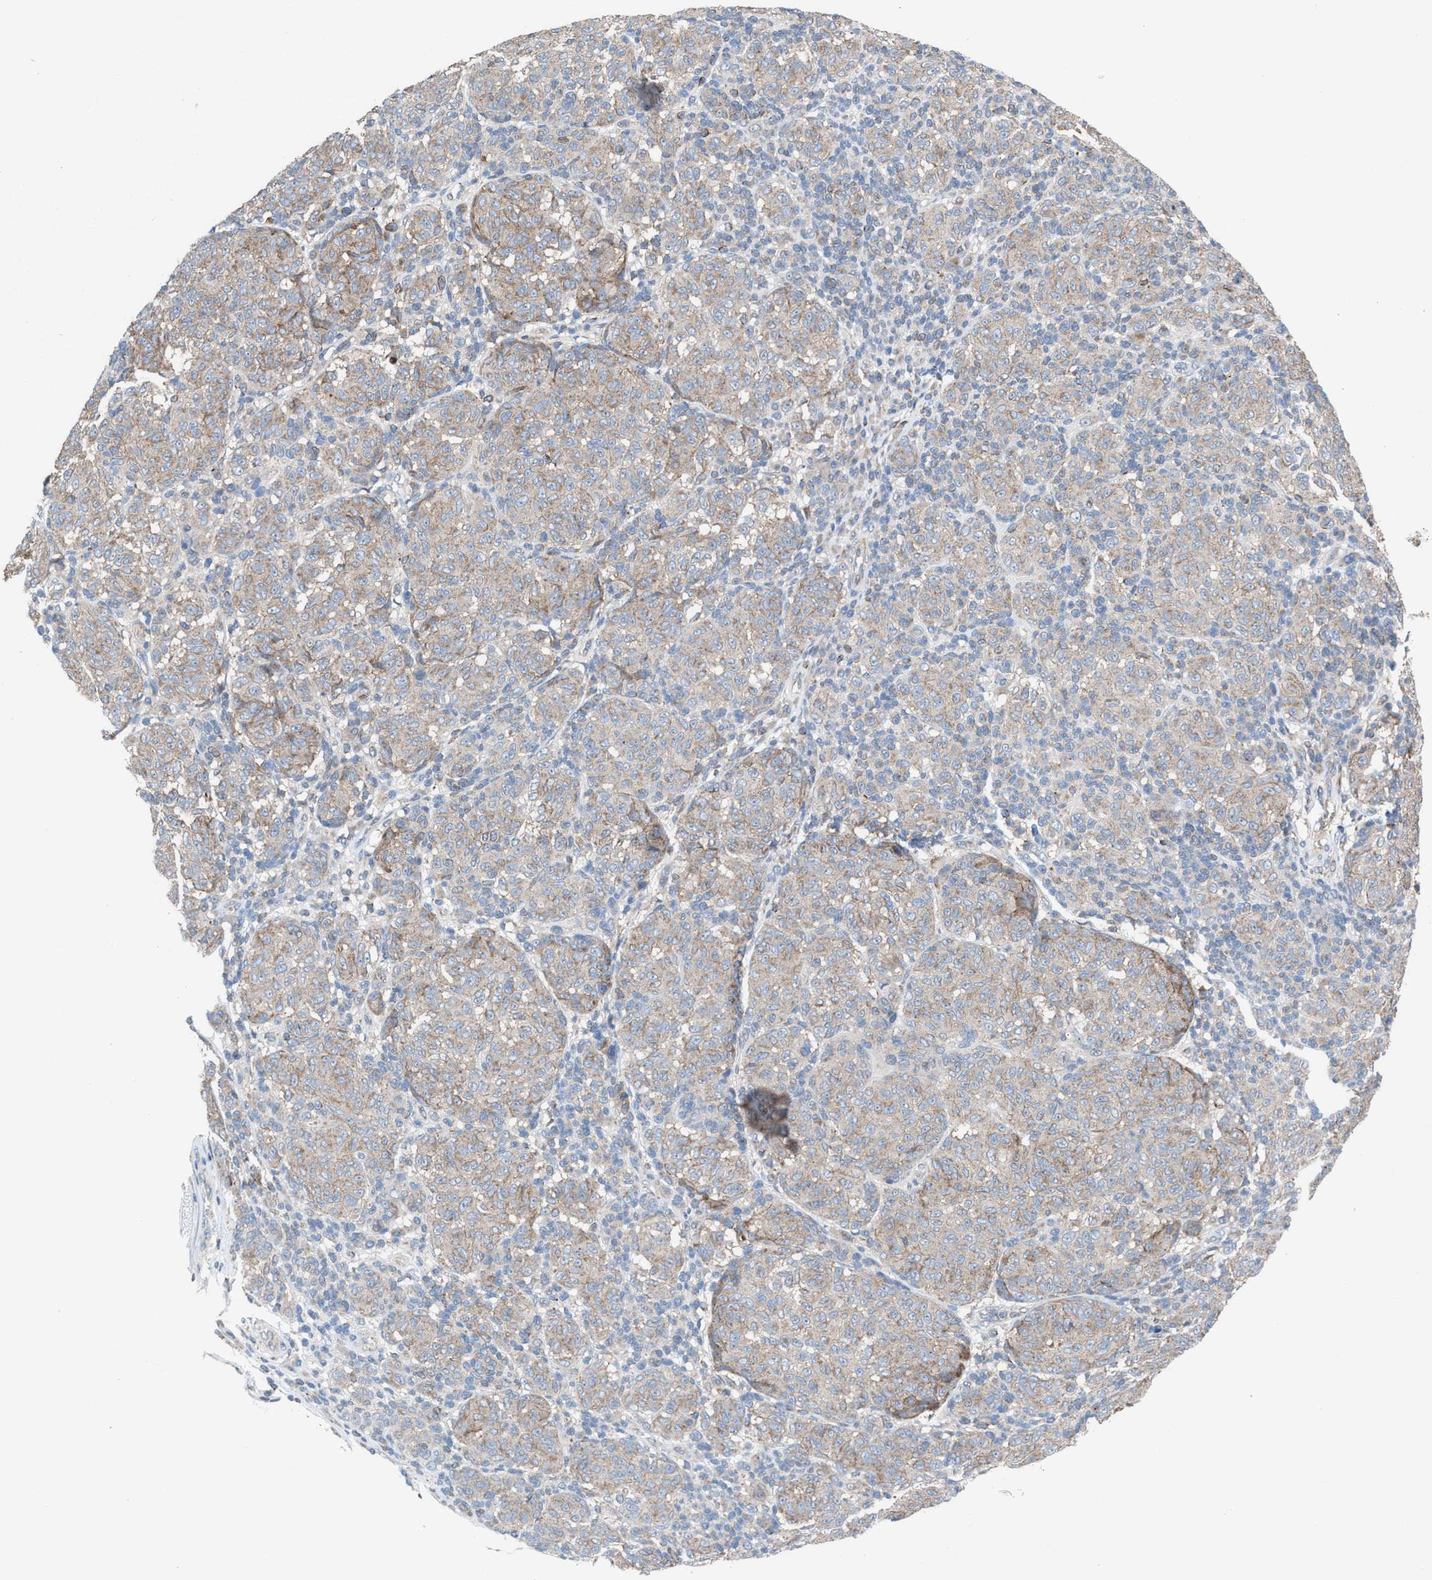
{"staining": {"intensity": "moderate", "quantity": "25%-75%", "location": "cytoplasmic/membranous"}, "tissue": "melanoma", "cell_type": "Tumor cells", "image_type": "cancer", "snomed": [{"axis": "morphology", "description": "Malignant melanoma, NOS"}, {"axis": "topography", "description": "Skin"}], "caption": "This photomicrograph reveals malignant melanoma stained with immunohistochemistry (IHC) to label a protein in brown. The cytoplasmic/membranous of tumor cells show moderate positivity for the protein. Nuclei are counter-stained blue.", "gene": "MRM1", "patient": {"sex": "male", "age": 59}}